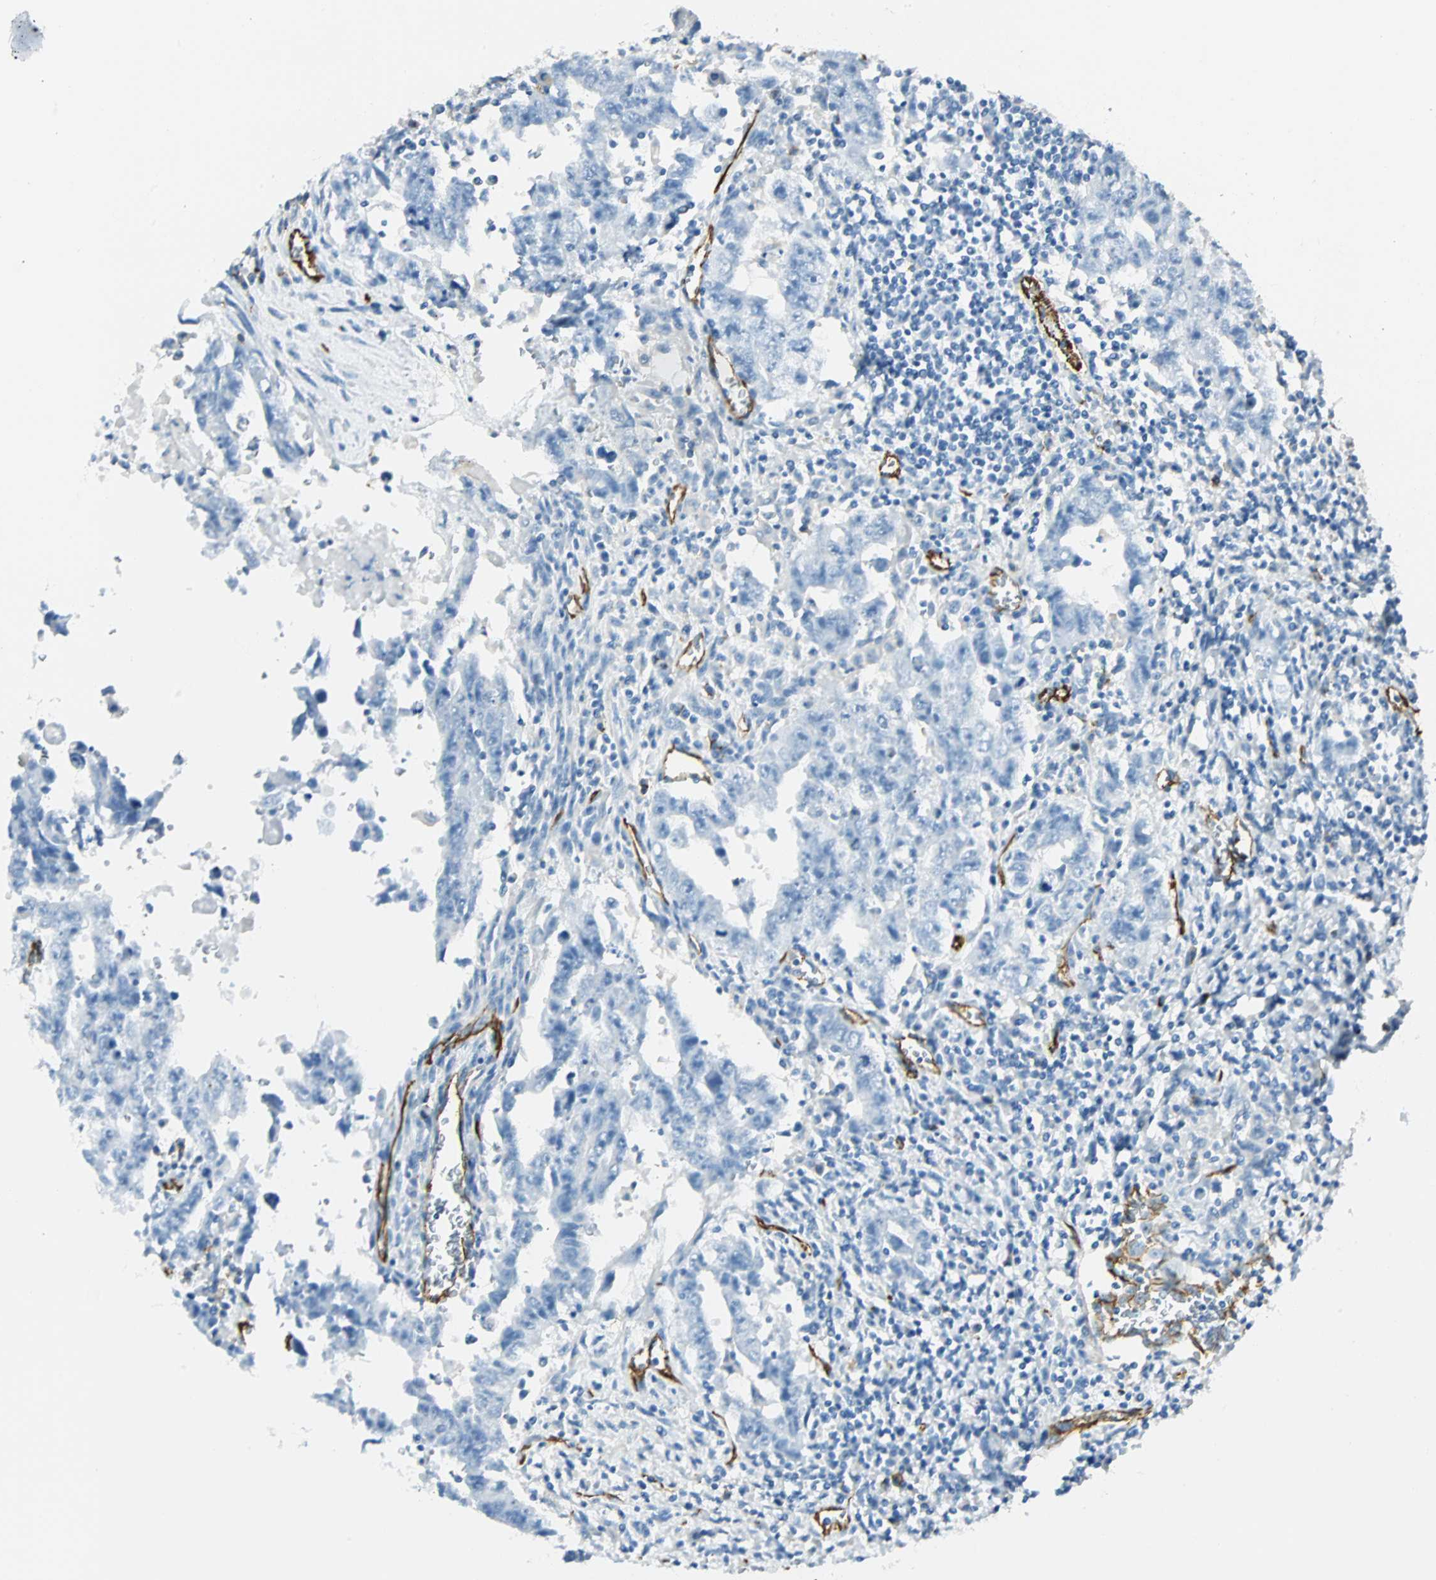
{"staining": {"intensity": "negative", "quantity": "none", "location": "none"}, "tissue": "testis cancer", "cell_type": "Tumor cells", "image_type": "cancer", "snomed": [{"axis": "morphology", "description": "Carcinoma, Embryonal, NOS"}, {"axis": "topography", "description": "Testis"}], "caption": "High magnification brightfield microscopy of testis cancer stained with DAB (3,3'-diaminobenzidine) (brown) and counterstained with hematoxylin (blue): tumor cells show no significant expression.", "gene": "VPS9D1", "patient": {"sex": "male", "age": 28}}